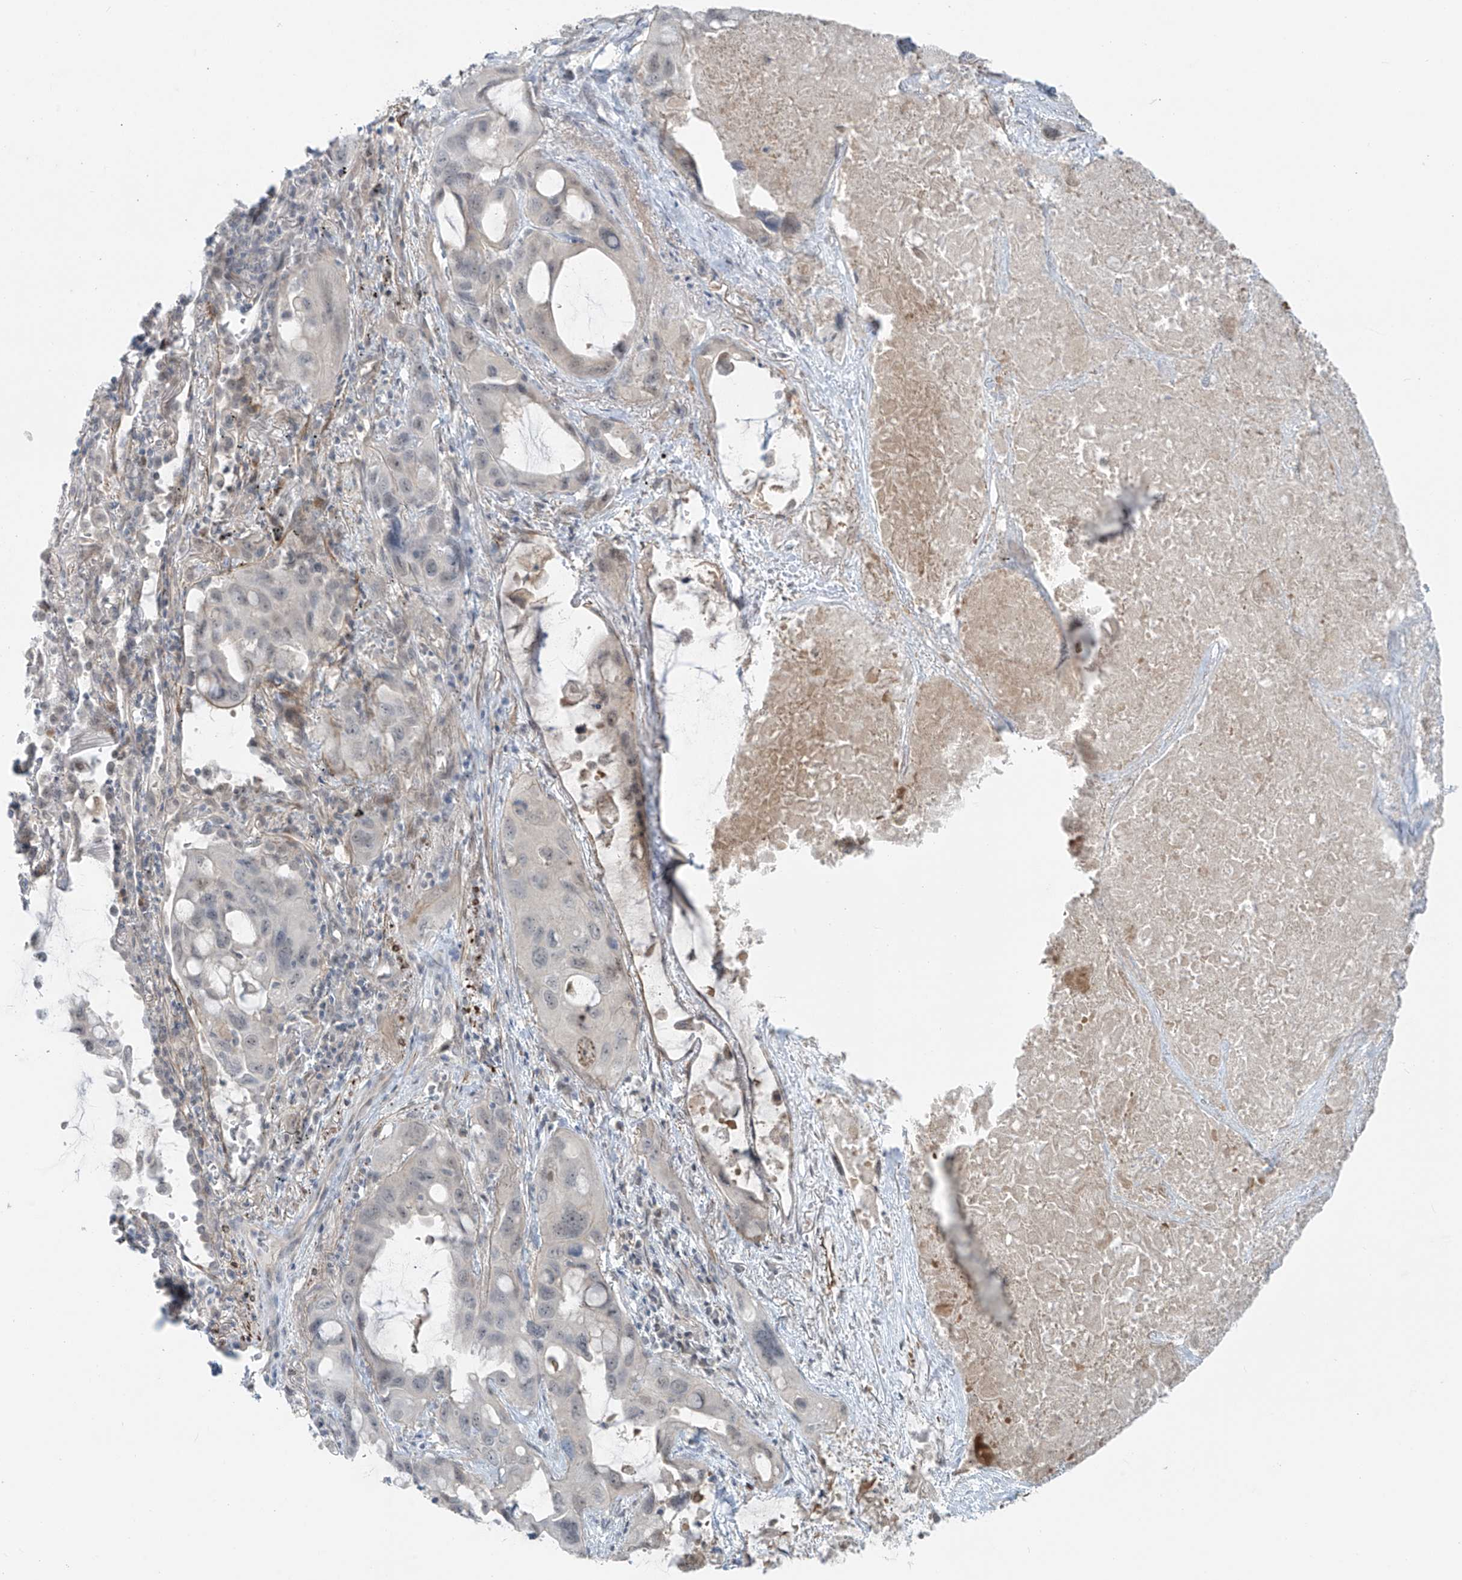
{"staining": {"intensity": "negative", "quantity": "none", "location": "none"}, "tissue": "lung cancer", "cell_type": "Tumor cells", "image_type": "cancer", "snomed": [{"axis": "morphology", "description": "Squamous cell carcinoma, NOS"}, {"axis": "topography", "description": "Lung"}], "caption": "Tumor cells are negative for protein expression in human lung cancer (squamous cell carcinoma). The staining was performed using DAB (3,3'-diaminobenzidine) to visualize the protein expression in brown, while the nuclei were stained in blue with hematoxylin (Magnification: 20x).", "gene": "RASGEF1A", "patient": {"sex": "female", "age": 73}}